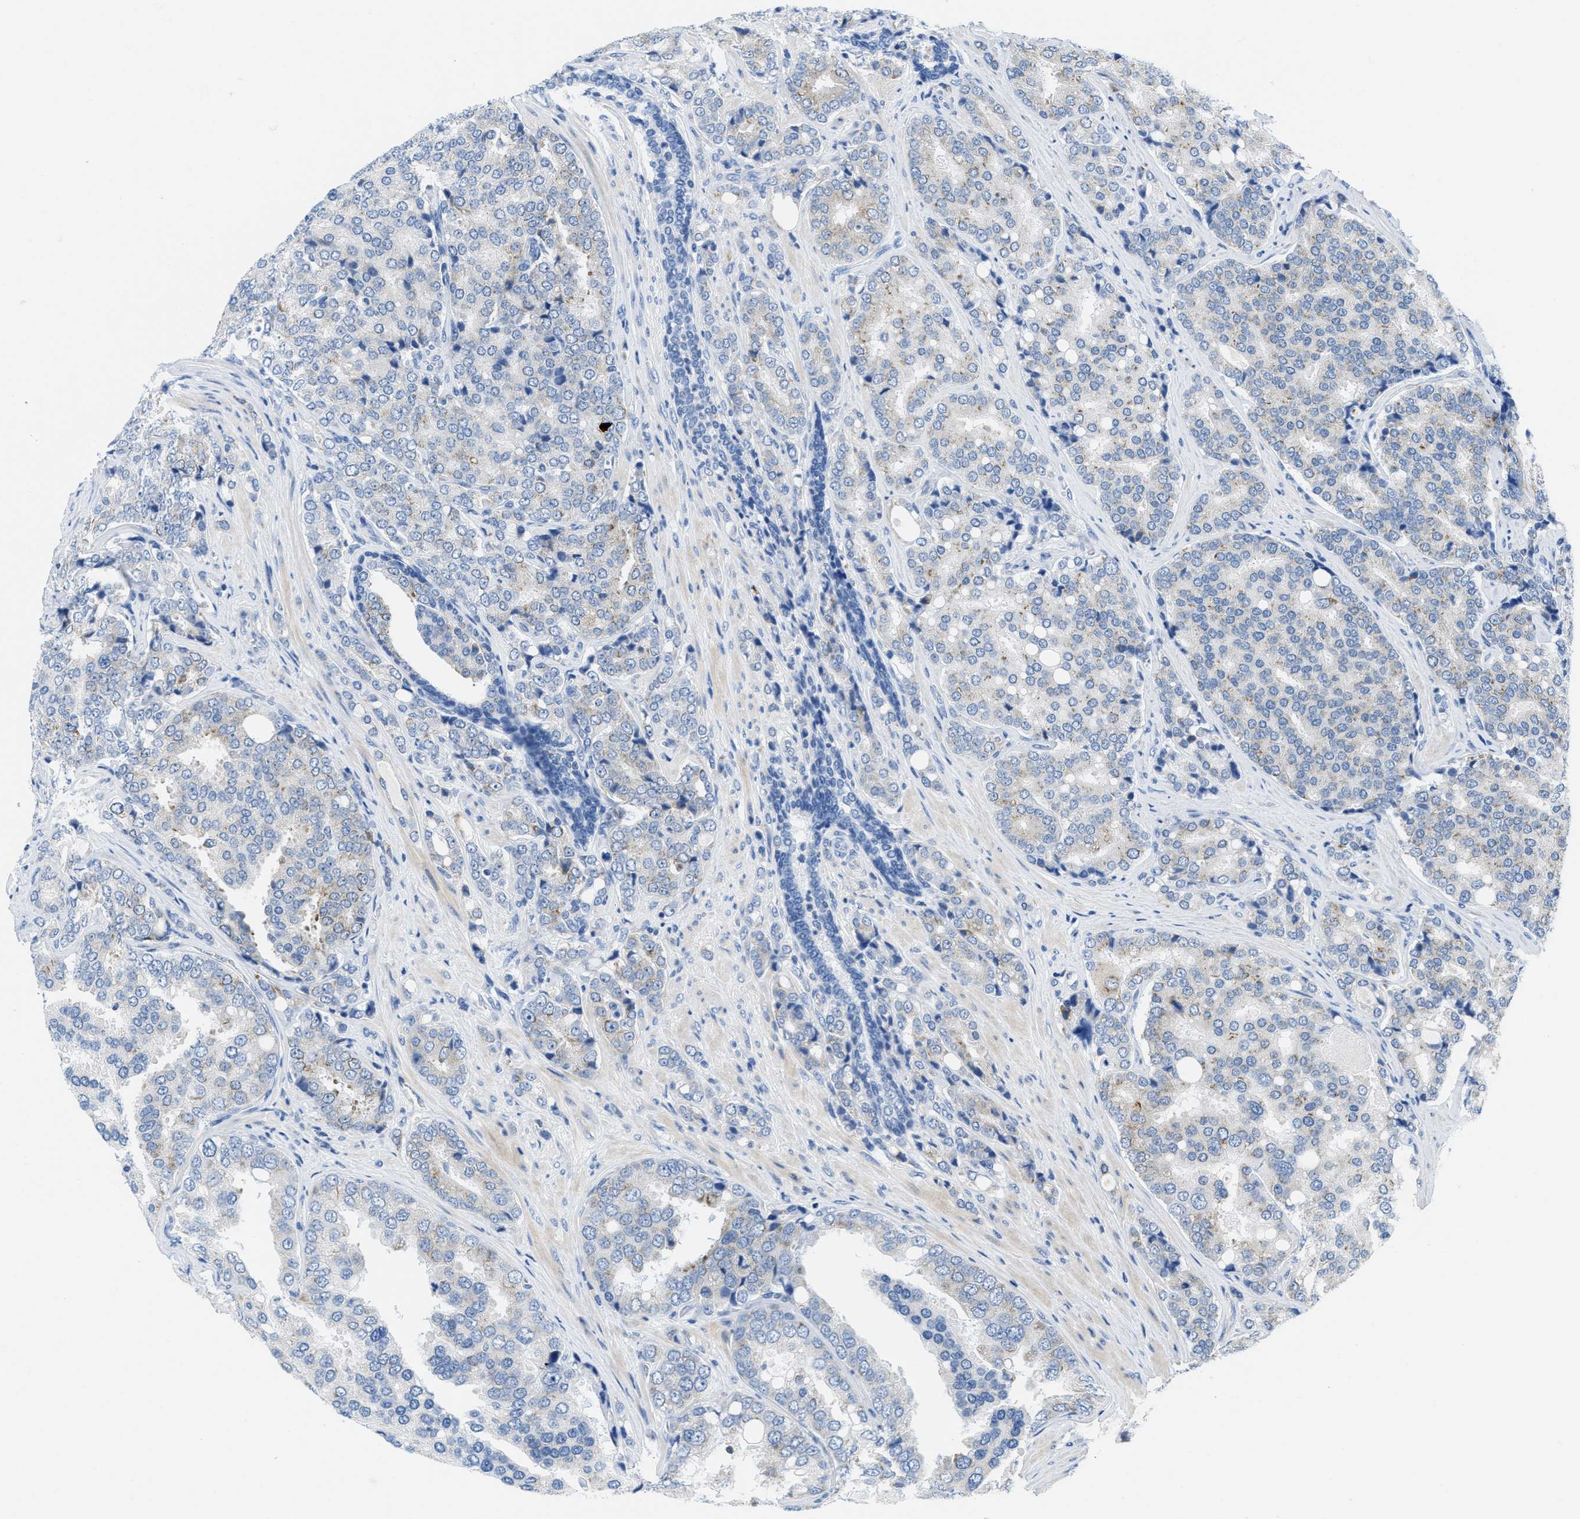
{"staining": {"intensity": "negative", "quantity": "none", "location": "none"}, "tissue": "prostate cancer", "cell_type": "Tumor cells", "image_type": "cancer", "snomed": [{"axis": "morphology", "description": "Adenocarcinoma, High grade"}, {"axis": "topography", "description": "Prostate"}], "caption": "Tumor cells show no significant positivity in prostate cancer (adenocarcinoma (high-grade)). The staining is performed using DAB brown chromogen with nuclei counter-stained in using hematoxylin.", "gene": "PTDSS1", "patient": {"sex": "male", "age": 50}}